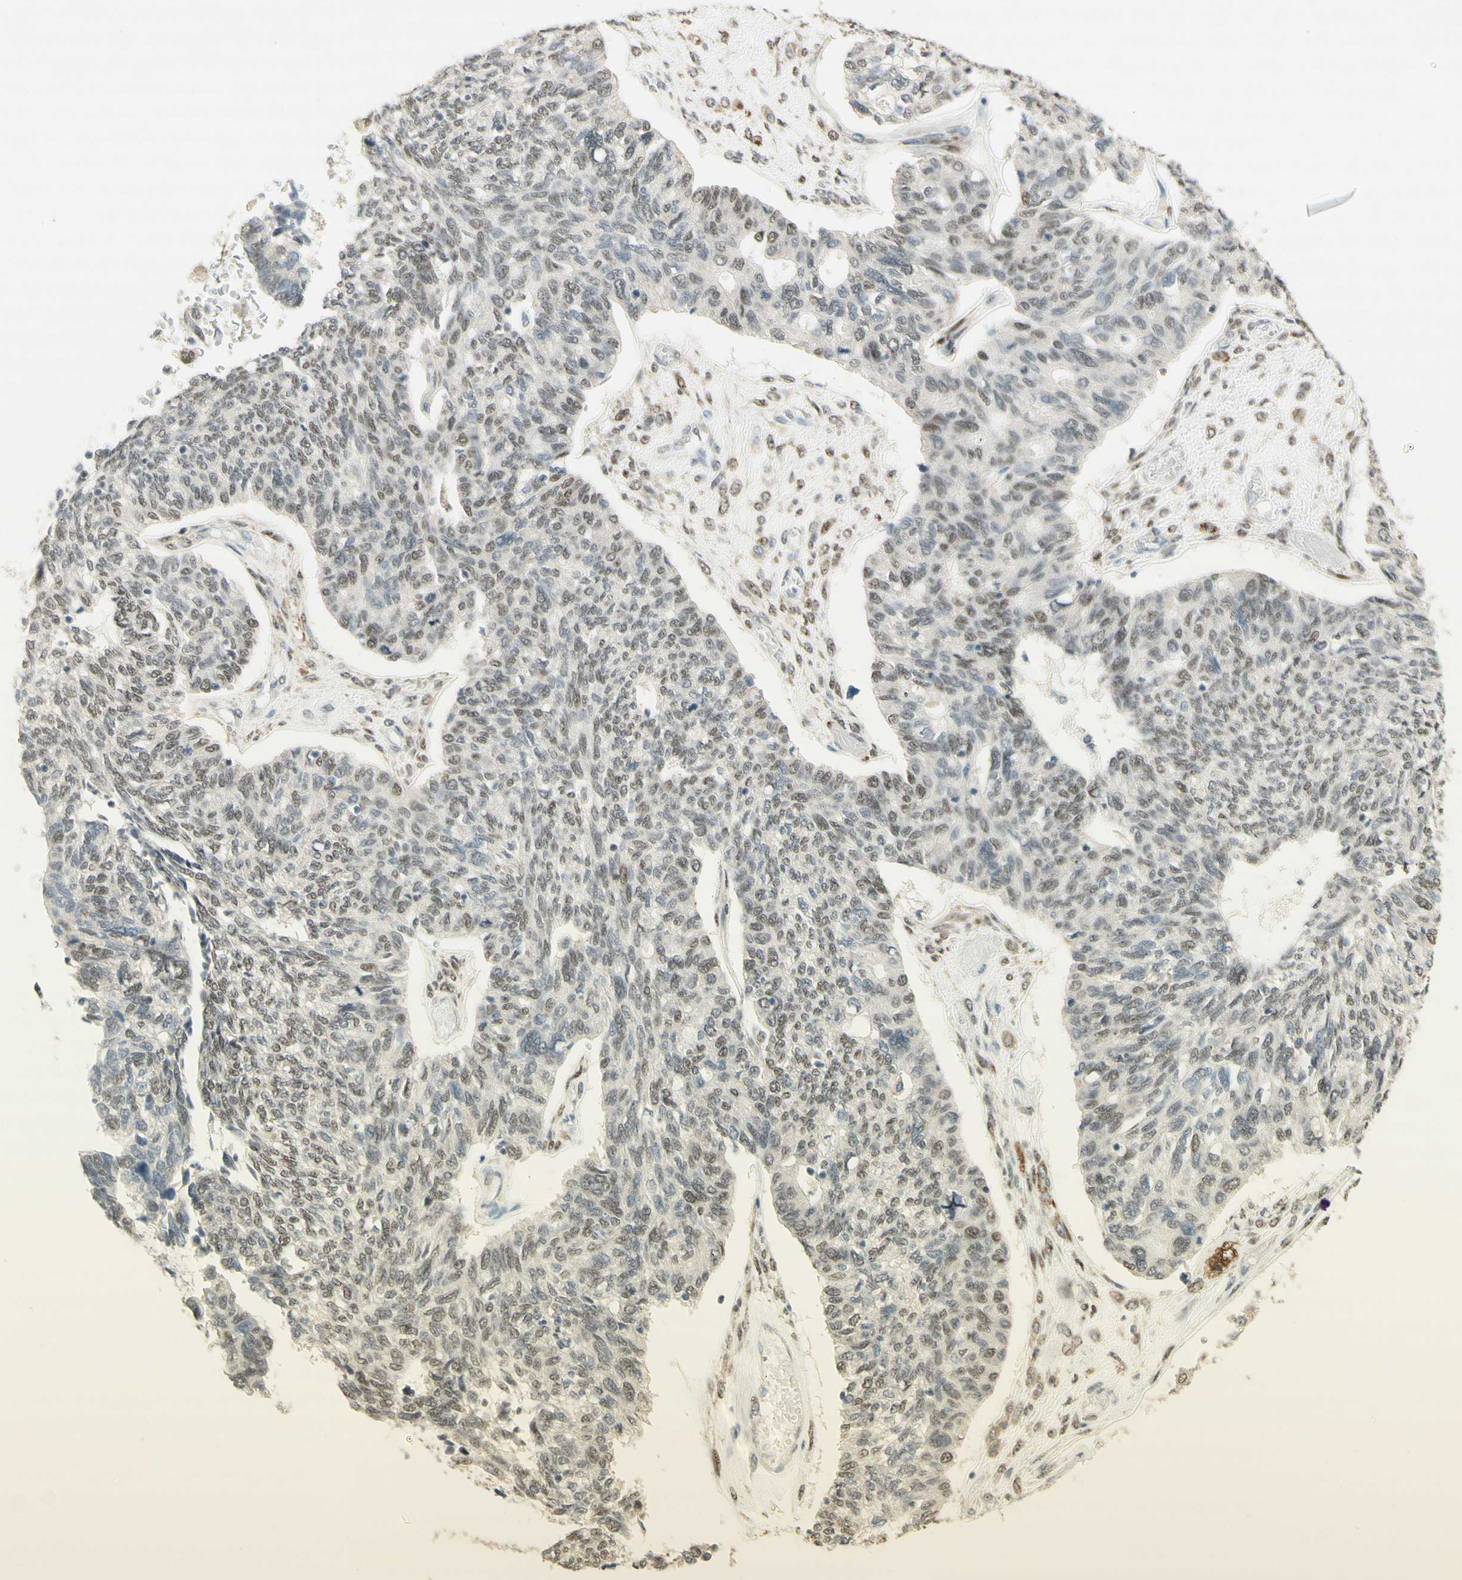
{"staining": {"intensity": "weak", "quantity": "25%-75%", "location": "nuclear"}, "tissue": "ovarian cancer", "cell_type": "Tumor cells", "image_type": "cancer", "snomed": [{"axis": "morphology", "description": "Cystadenocarcinoma, serous, NOS"}, {"axis": "topography", "description": "Ovary"}], "caption": "This micrograph shows ovarian cancer stained with immunohistochemistry (IHC) to label a protein in brown. The nuclear of tumor cells show weak positivity for the protein. Nuclei are counter-stained blue.", "gene": "FOXP1", "patient": {"sex": "female", "age": 79}}